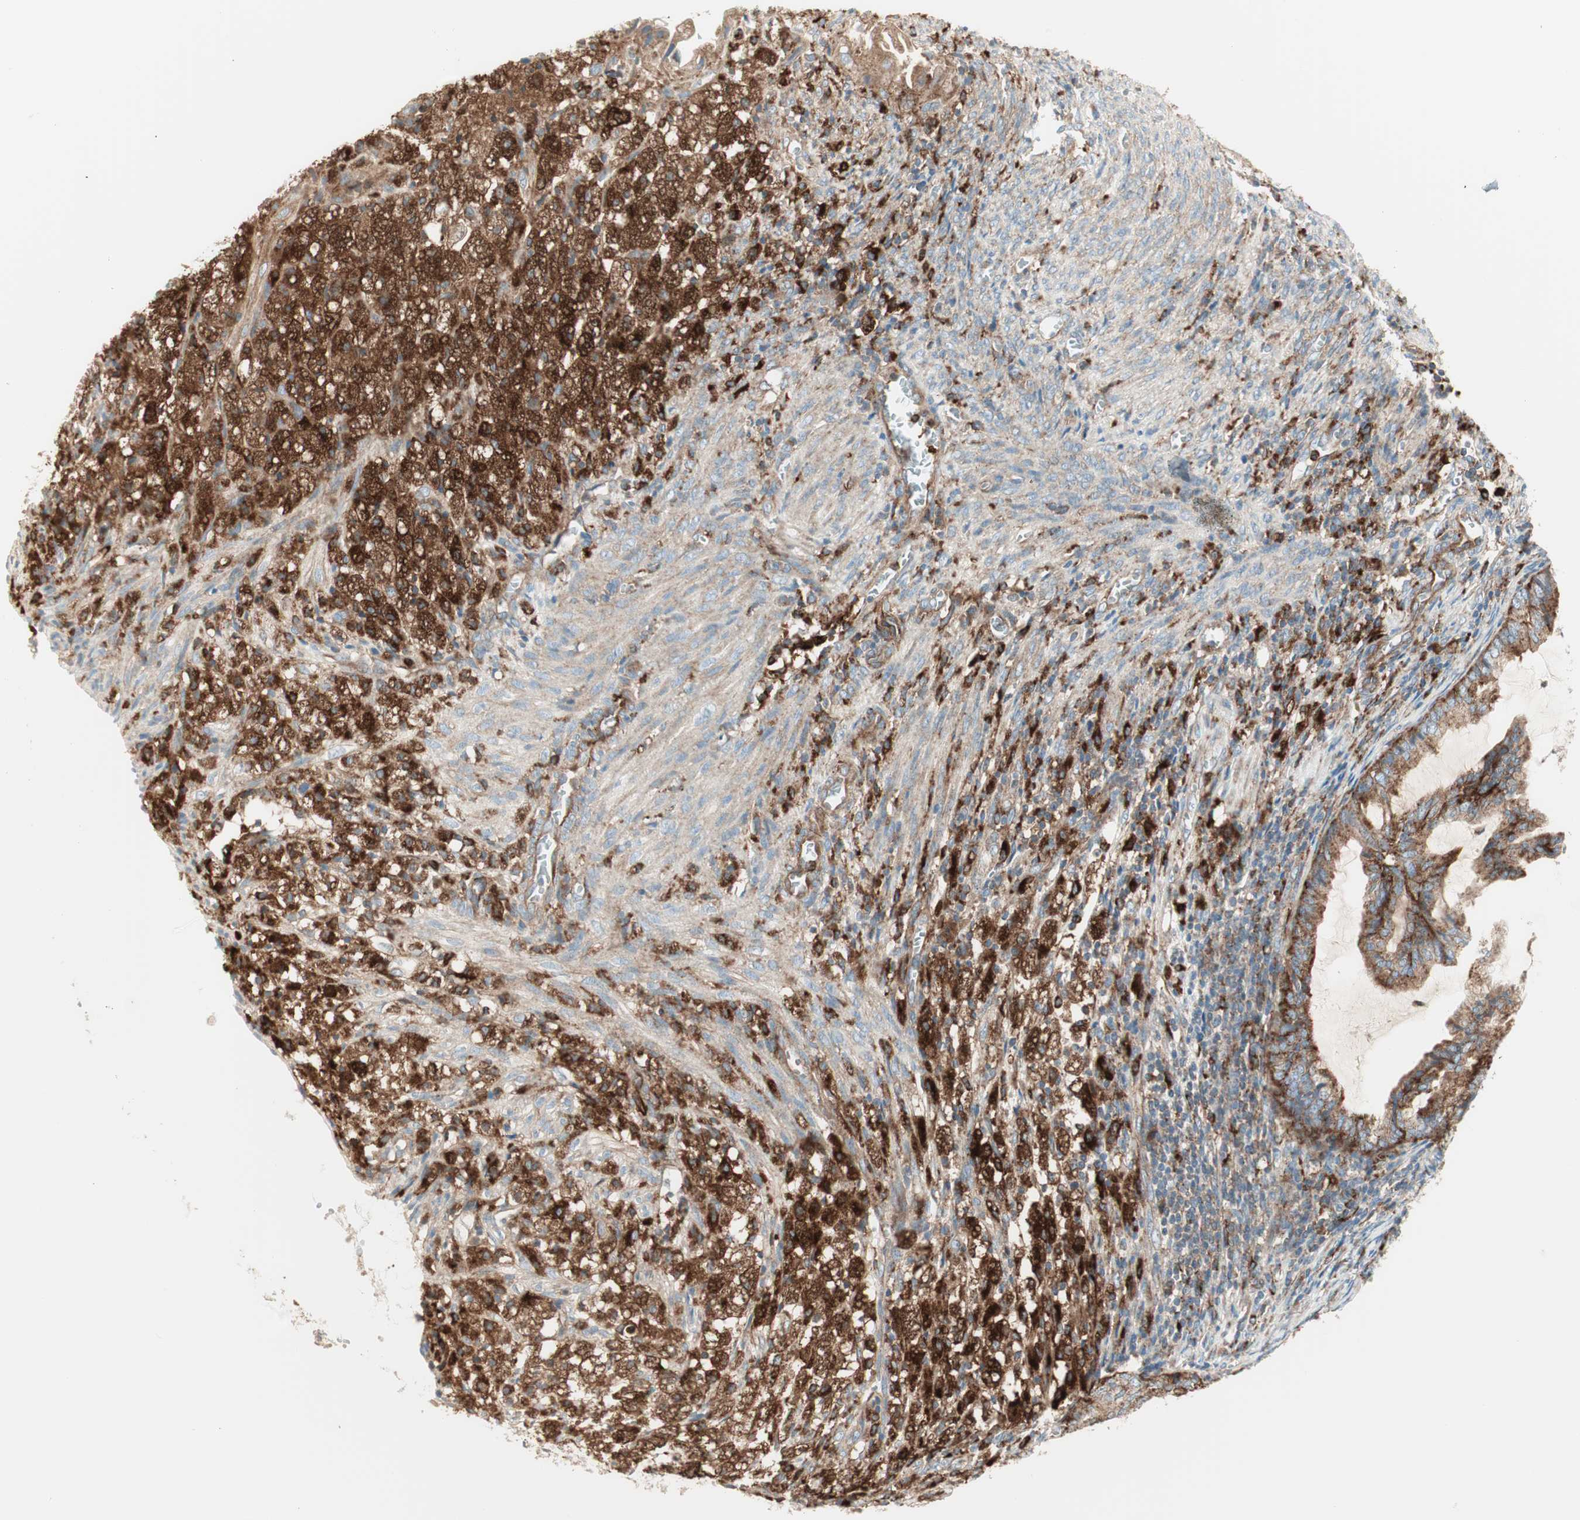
{"staining": {"intensity": "moderate", "quantity": ">75%", "location": "cytoplasmic/membranous"}, "tissue": "cervical cancer", "cell_type": "Tumor cells", "image_type": "cancer", "snomed": [{"axis": "morphology", "description": "Normal tissue, NOS"}, {"axis": "morphology", "description": "Adenocarcinoma, NOS"}, {"axis": "topography", "description": "Cervix"}, {"axis": "topography", "description": "Endometrium"}], "caption": "This histopathology image demonstrates IHC staining of human cervical adenocarcinoma, with medium moderate cytoplasmic/membranous staining in approximately >75% of tumor cells.", "gene": "ATP6V1G1", "patient": {"sex": "female", "age": 86}}